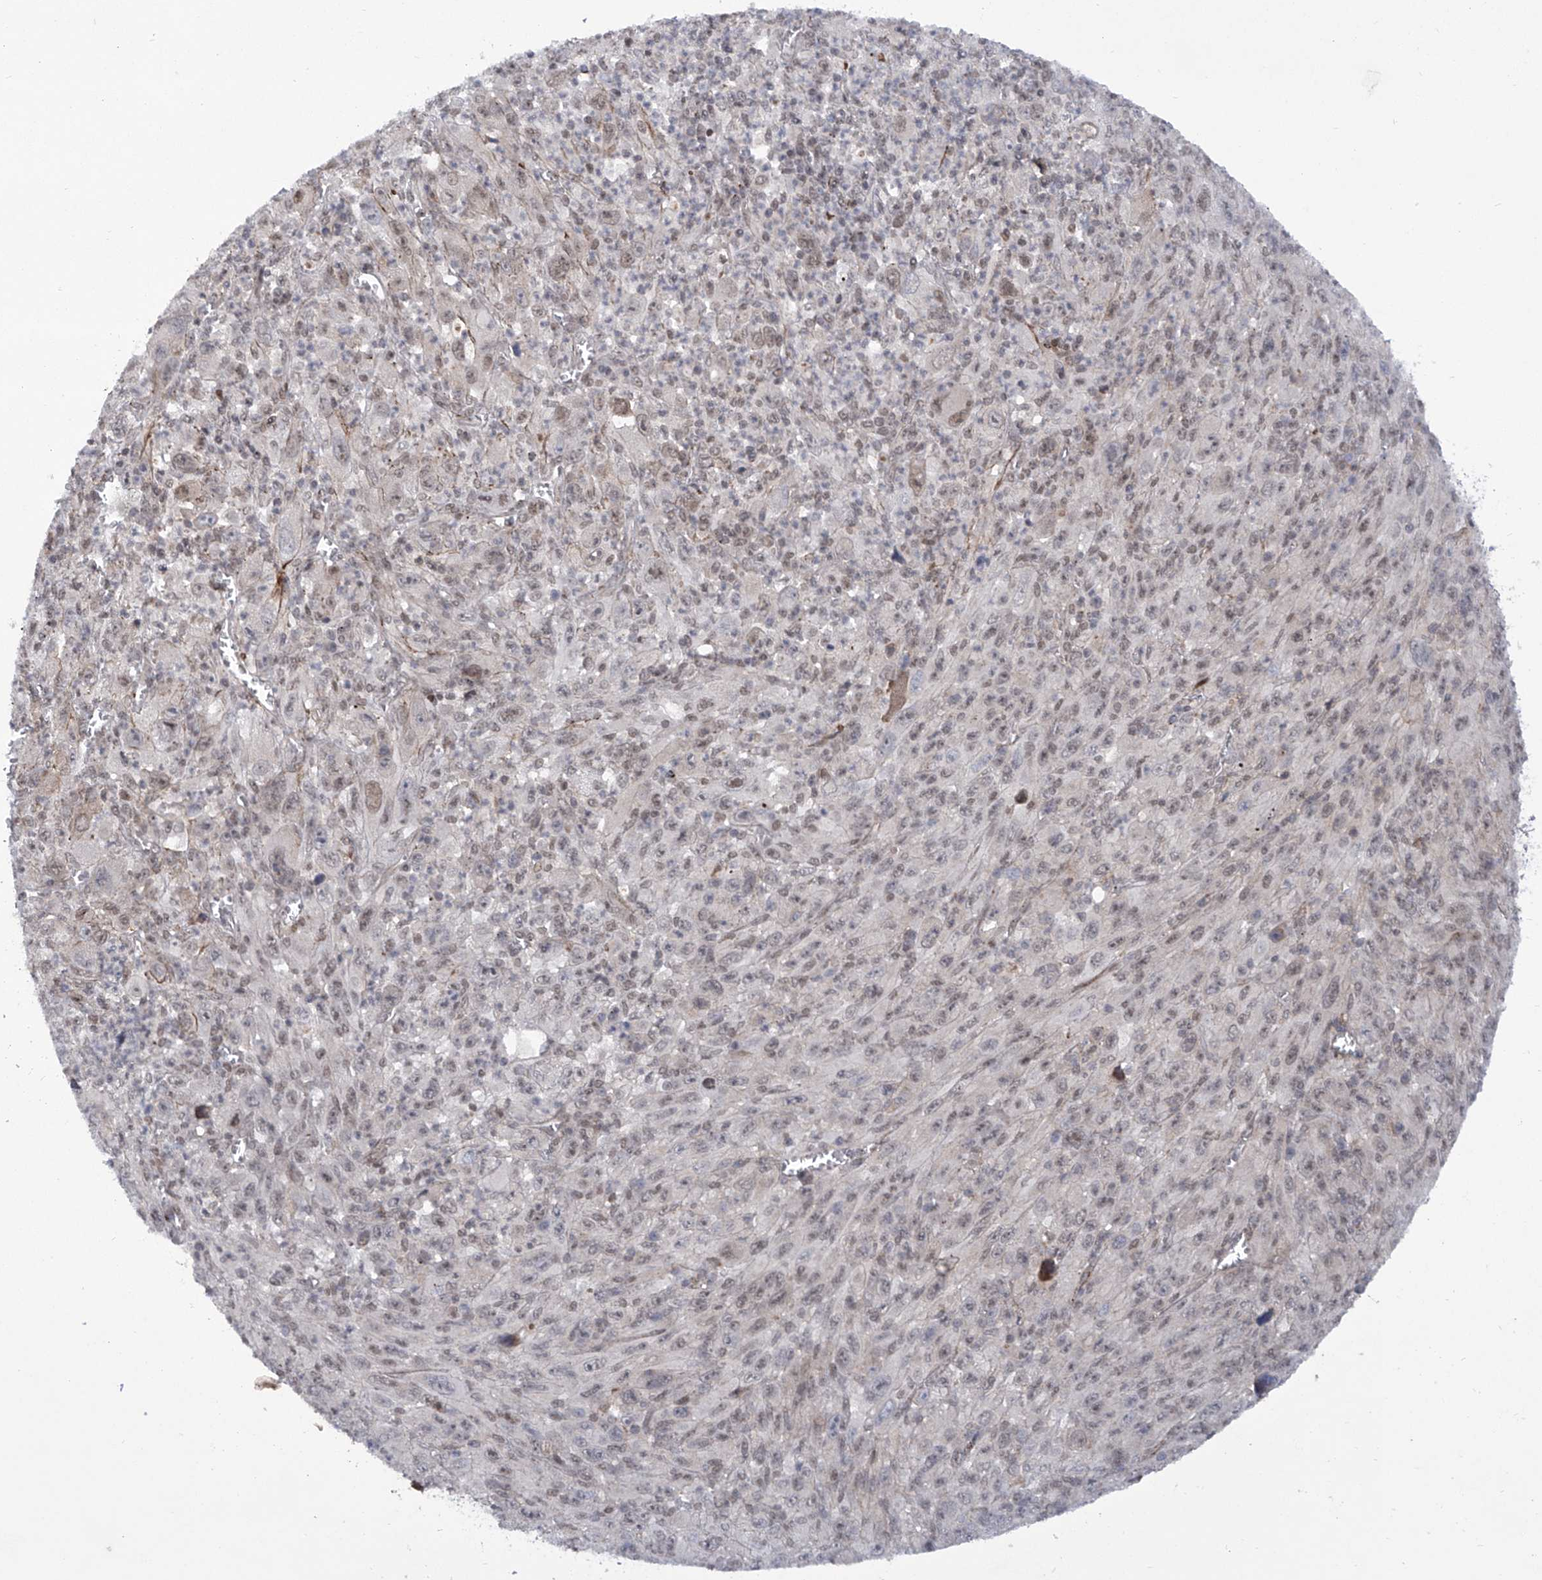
{"staining": {"intensity": "moderate", "quantity": "<25%", "location": "cytoplasmic/membranous,nuclear"}, "tissue": "melanoma", "cell_type": "Tumor cells", "image_type": "cancer", "snomed": [{"axis": "morphology", "description": "Malignant melanoma, Metastatic site"}, {"axis": "topography", "description": "Skin"}], "caption": "High-magnification brightfield microscopy of melanoma stained with DAB (3,3'-diaminobenzidine) (brown) and counterstained with hematoxylin (blue). tumor cells exhibit moderate cytoplasmic/membranous and nuclear positivity is appreciated in about<25% of cells. The protein is shown in brown color, while the nuclei are stained blue.", "gene": "CEP290", "patient": {"sex": "female", "age": 56}}